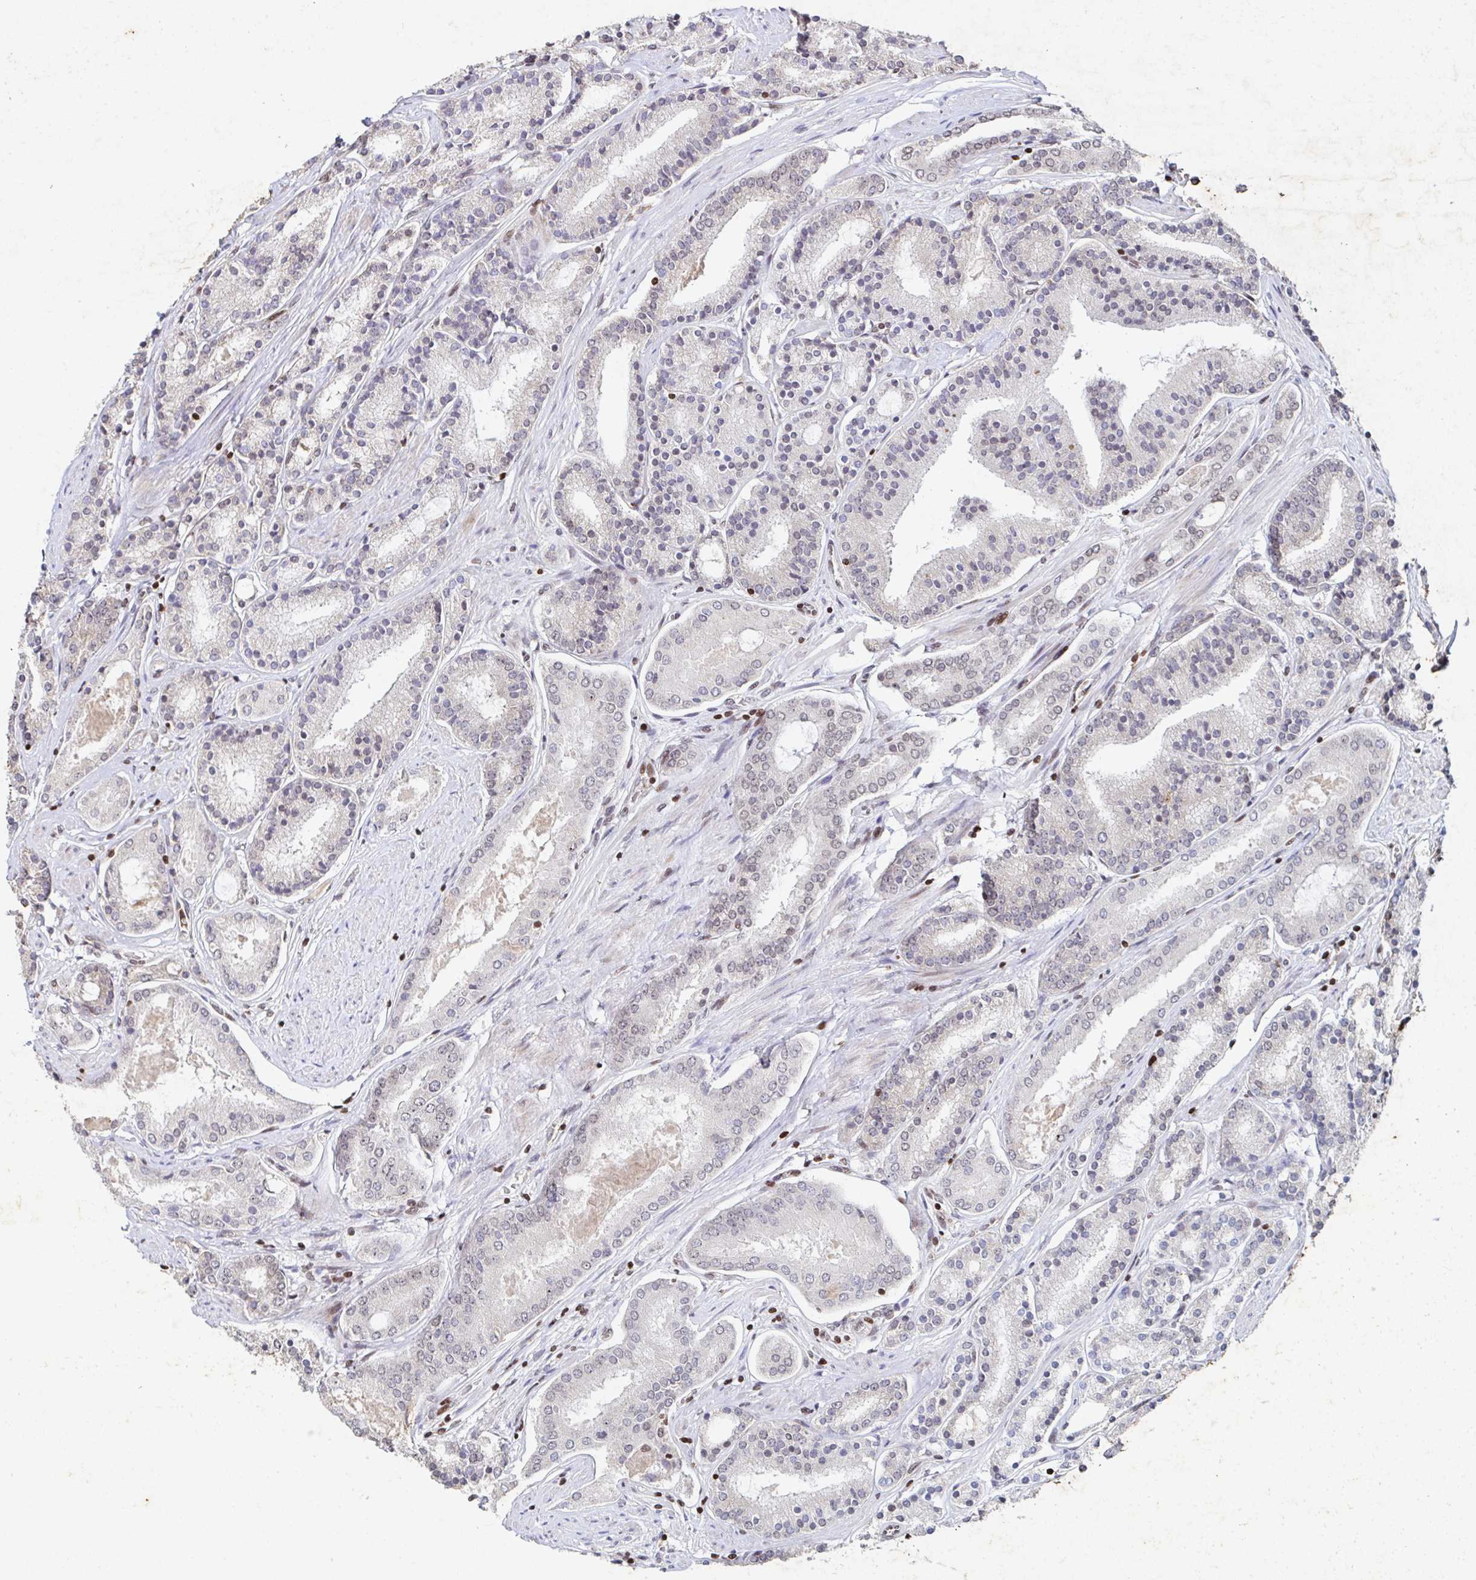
{"staining": {"intensity": "weak", "quantity": "25%-75%", "location": "nuclear"}, "tissue": "prostate cancer", "cell_type": "Tumor cells", "image_type": "cancer", "snomed": [{"axis": "morphology", "description": "Adenocarcinoma, High grade"}, {"axis": "topography", "description": "Prostate"}], "caption": "Immunohistochemistry of prostate cancer (adenocarcinoma (high-grade)) demonstrates low levels of weak nuclear staining in about 25%-75% of tumor cells. (IHC, brightfield microscopy, high magnification).", "gene": "C19orf53", "patient": {"sex": "male", "age": 63}}